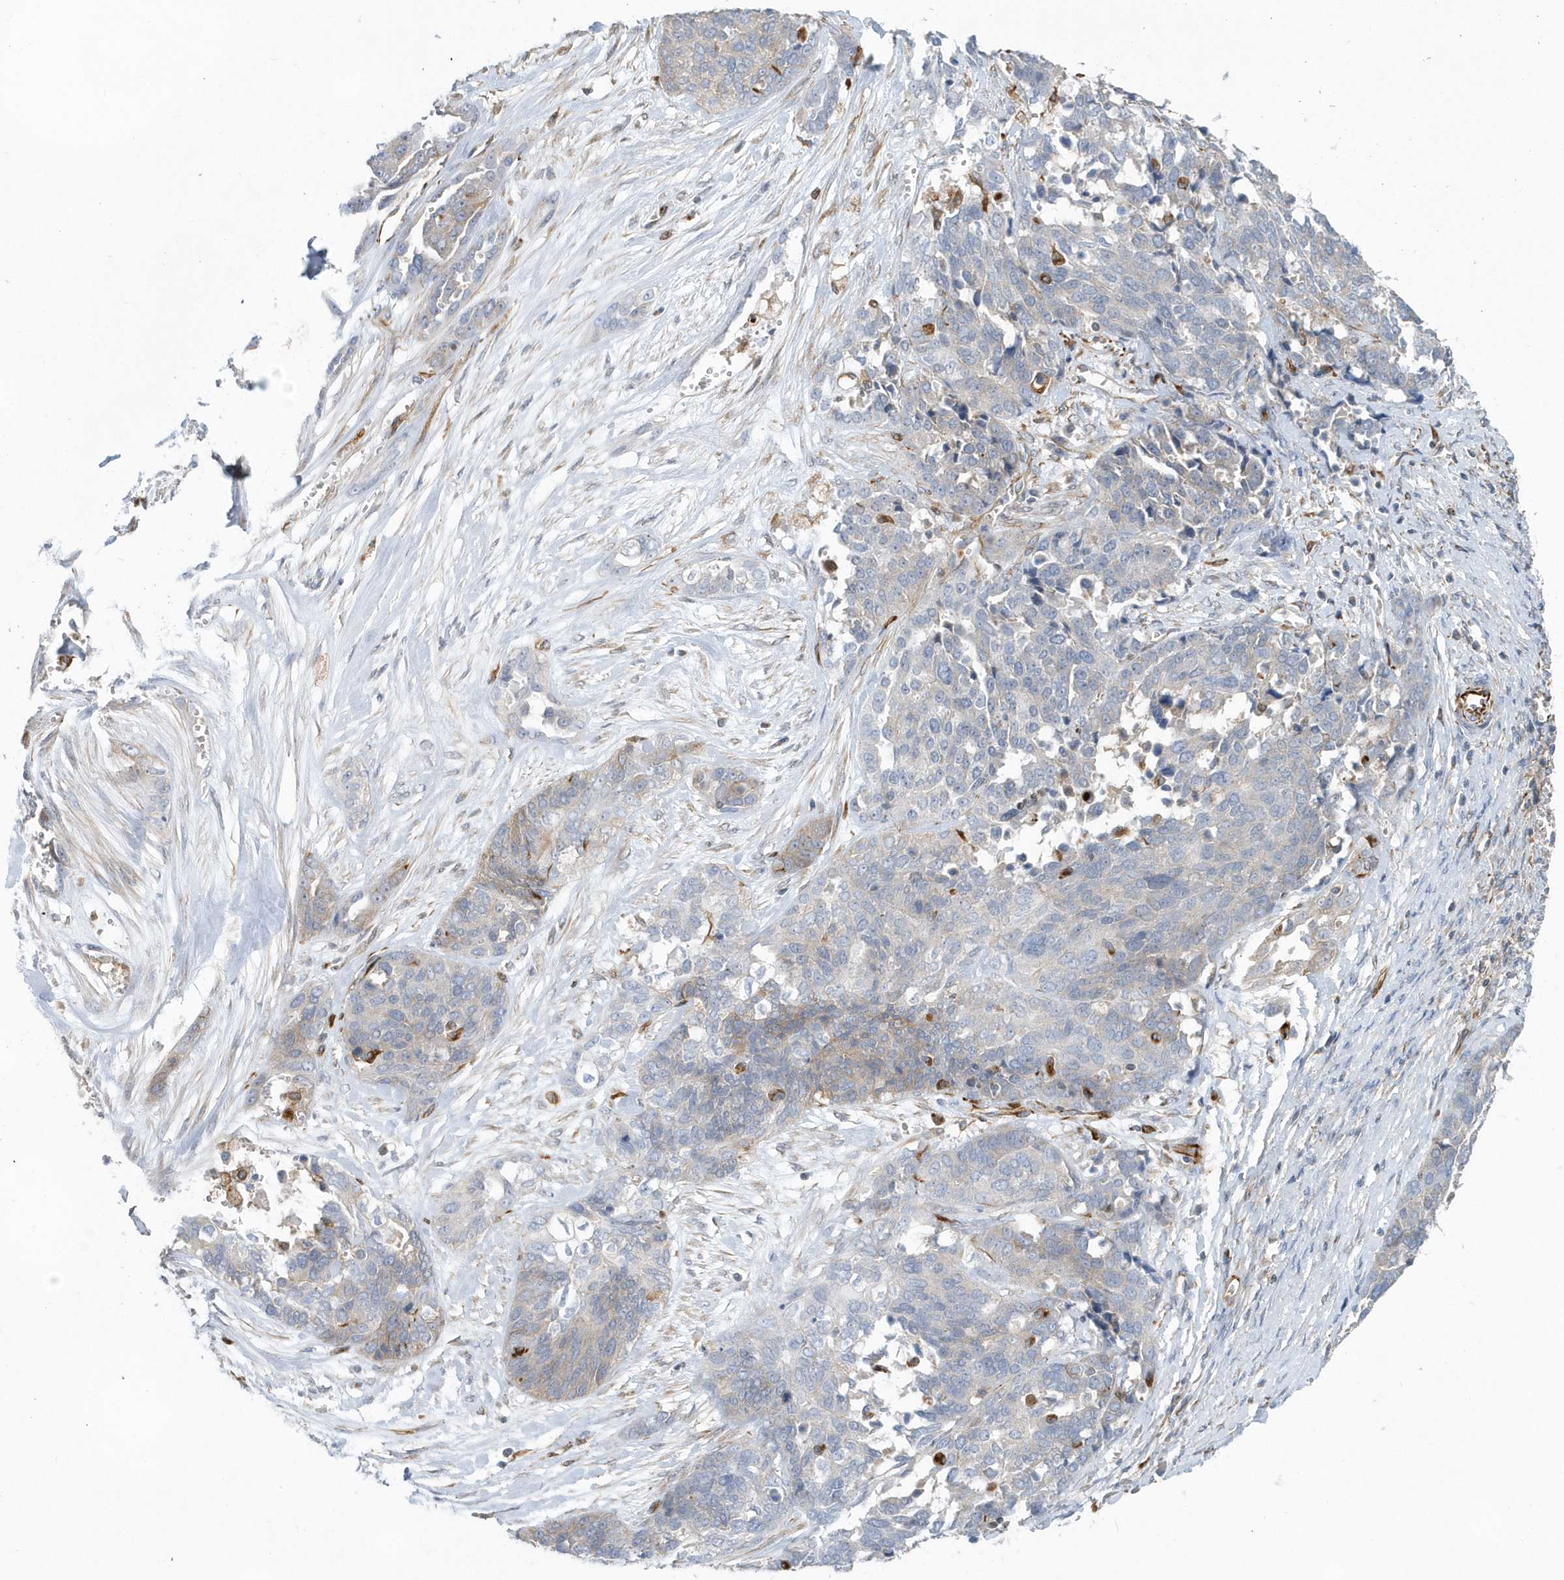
{"staining": {"intensity": "negative", "quantity": "none", "location": "none"}, "tissue": "ovarian cancer", "cell_type": "Tumor cells", "image_type": "cancer", "snomed": [{"axis": "morphology", "description": "Cystadenocarcinoma, serous, NOS"}, {"axis": "topography", "description": "Ovary"}], "caption": "This is an immunohistochemistry (IHC) micrograph of human ovarian cancer (serous cystadenocarcinoma). There is no expression in tumor cells.", "gene": "RAB17", "patient": {"sex": "female", "age": 44}}